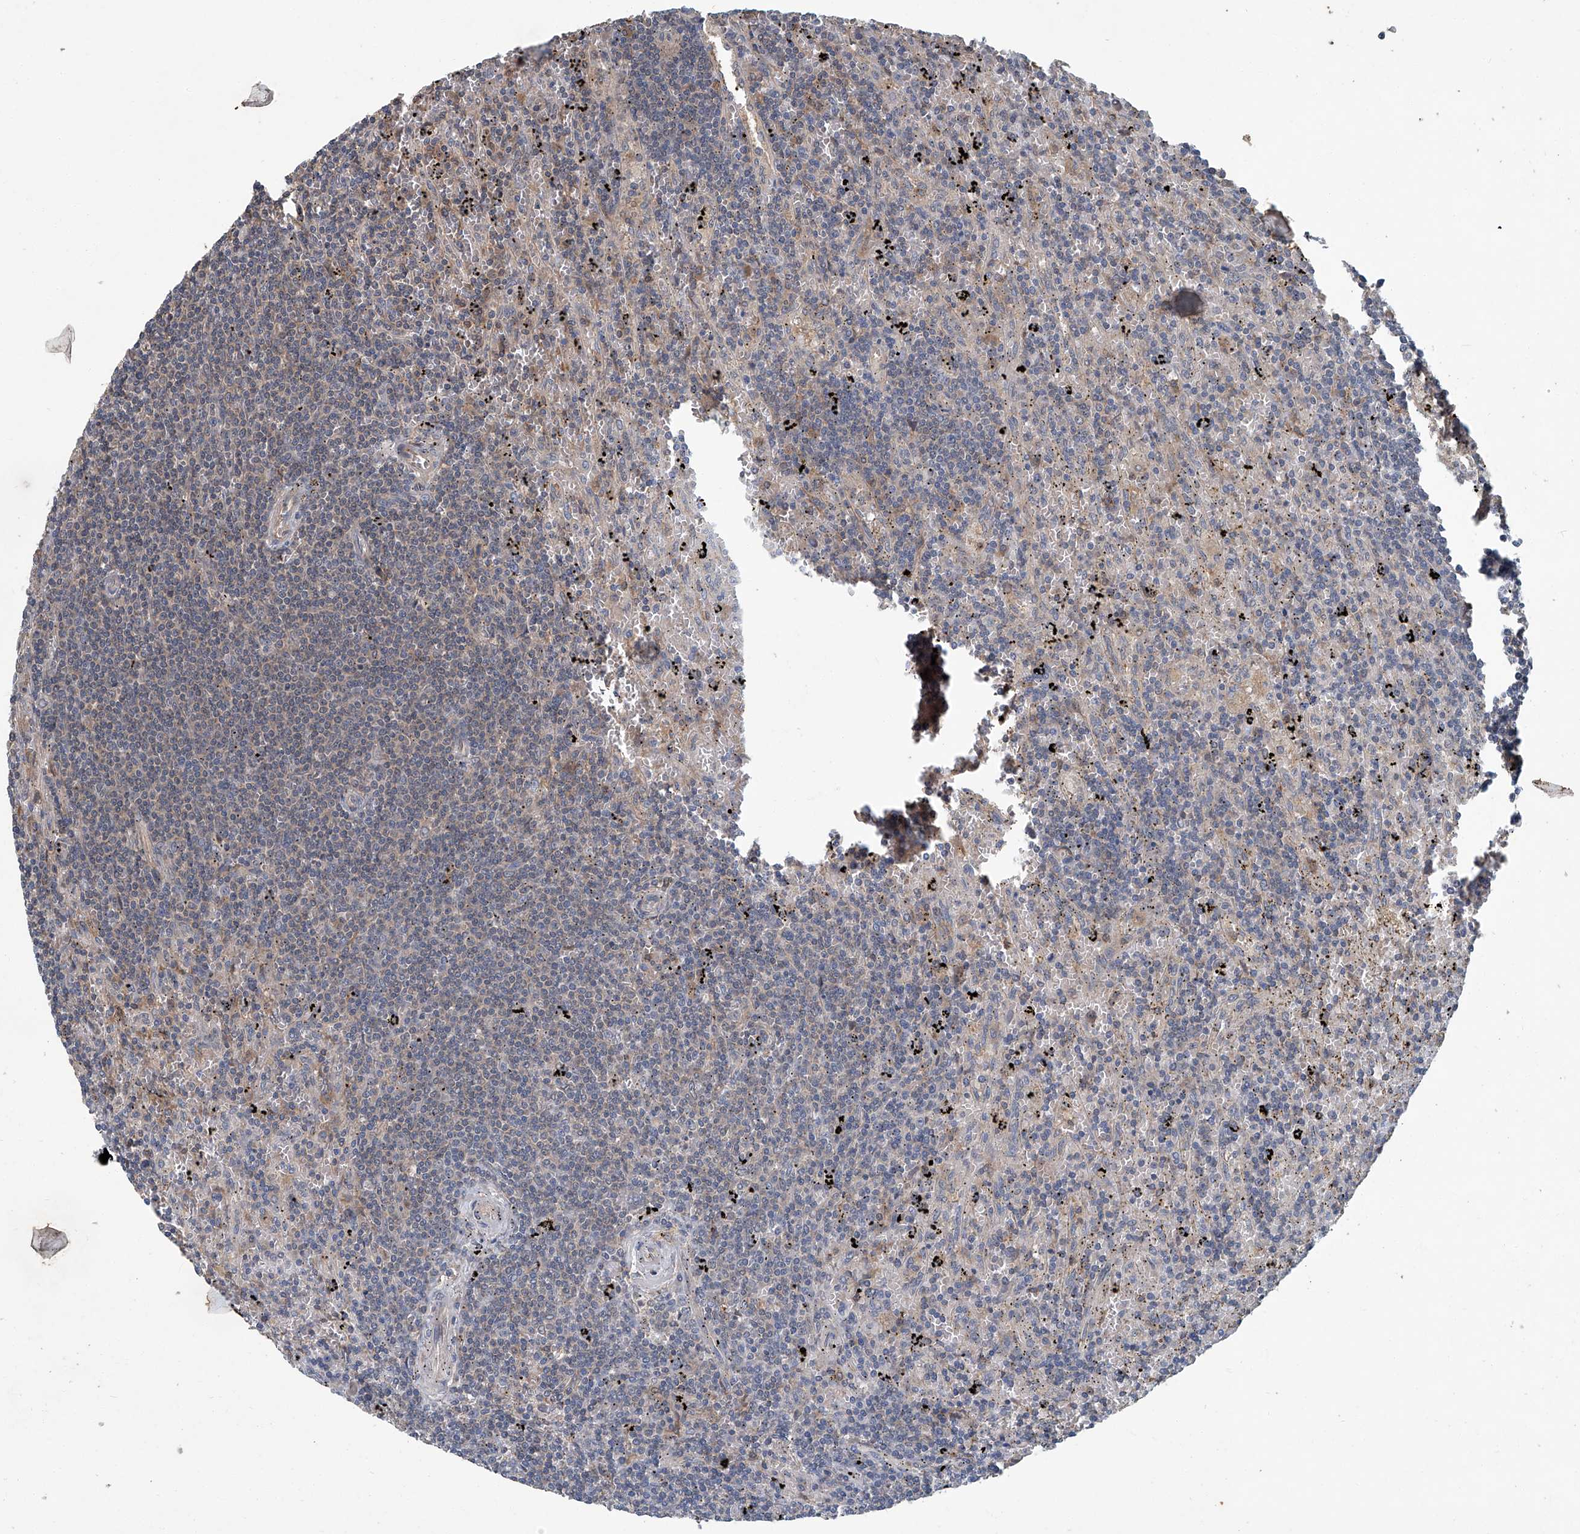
{"staining": {"intensity": "negative", "quantity": "none", "location": "none"}, "tissue": "lymphoma", "cell_type": "Tumor cells", "image_type": "cancer", "snomed": [{"axis": "morphology", "description": "Malignant lymphoma, non-Hodgkin's type, Low grade"}, {"axis": "topography", "description": "Spleen"}], "caption": "Low-grade malignant lymphoma, non-Hodgkin's type was stained to show a protein in brown. There is no significant staining in tumor cells.", "gene": "ANKRD34A", "patient": {"sex": "male", "age": 76}}